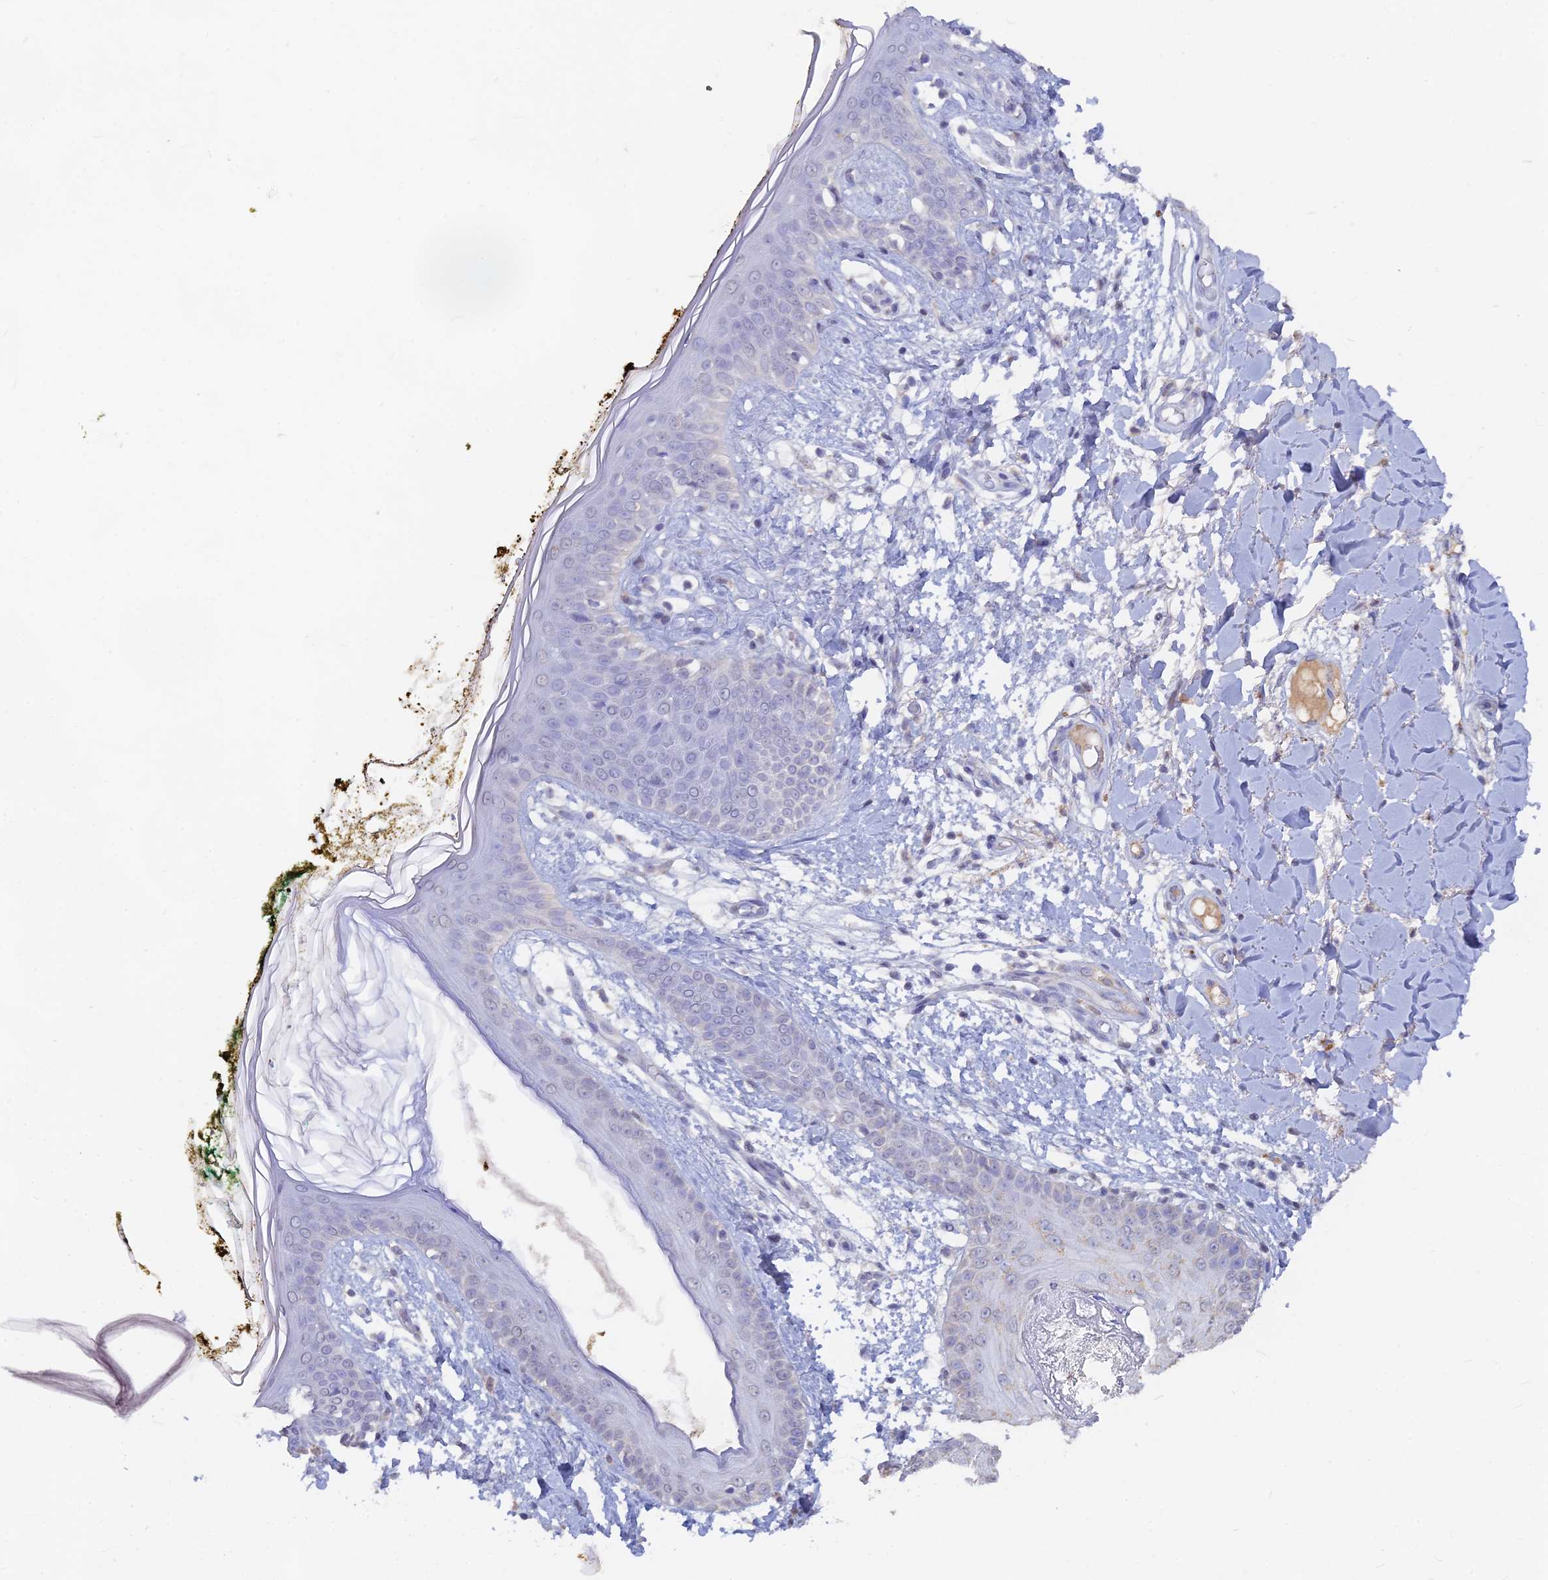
{"staining": {"intensity": "negative", "quantity": "none", "location": "none"}, "tissue": "skin", "cell_type": "Fibroblasts", "image_type": "normal", "snomed": [{"axis": "morphology", "description": "Normal tissue, NOS"}, {"axis": "topography", "description": "Skin"}], "caption": "This is an IHC micrograph of unremarkable skin. There is no staining in fibroblasts.", "gene": "LRIF1", "patient": {"sex": "female", "age": 34}}